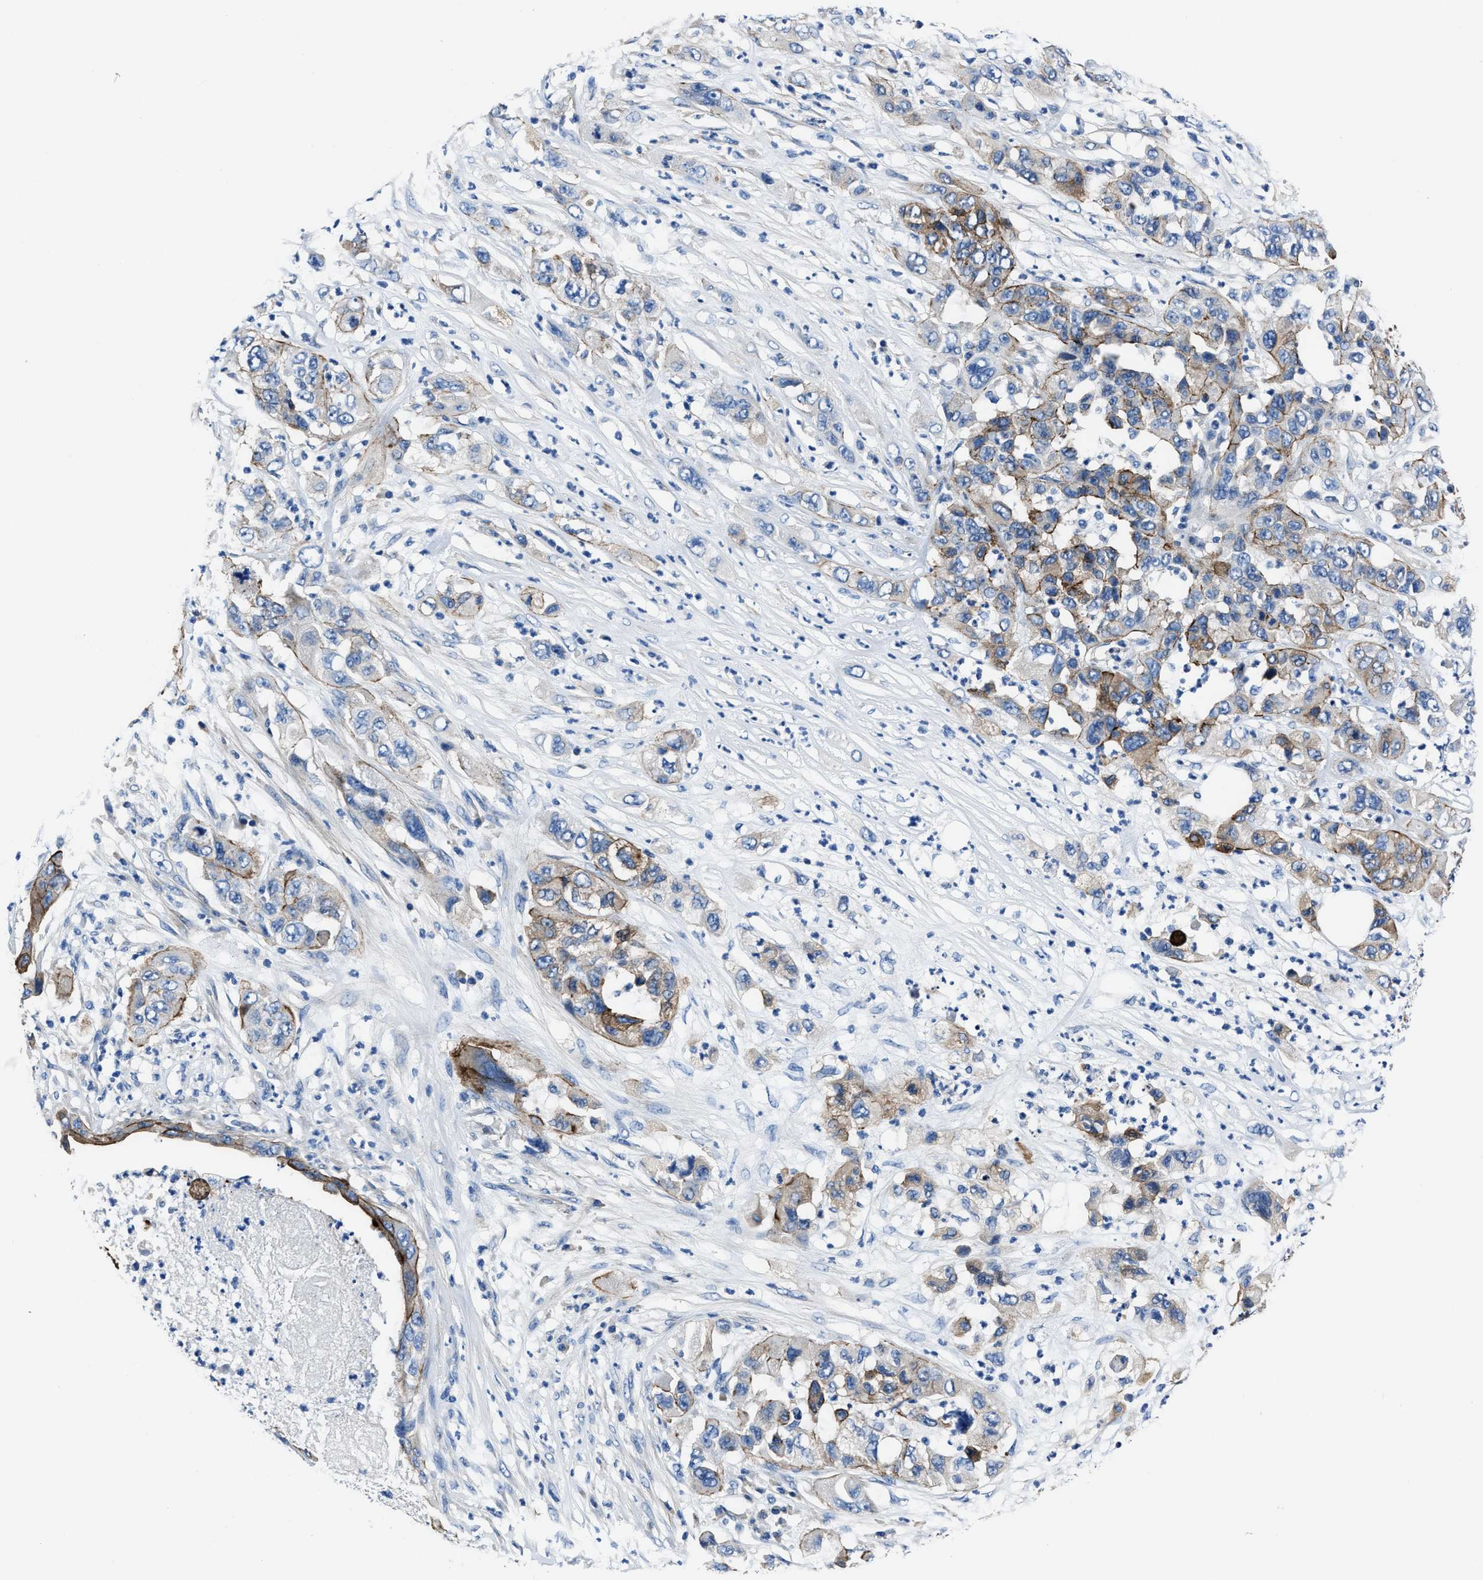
{"staining": {"intensity": "moderate", "quantity": ">75%", "location": "cytoplasmic/membranous"}, "tissue": "pancreatic cancer", "cell_type": "Tumor cells", "image_type": "cancer", "snomed": [{"axis": "morphology", "description": "Adenocarcinoma, NOS"}, {"axis": "topography", "description": "Pancreas"}], "caption": "Immunohistochemical staining of pancreatic adenocarcinoma displays moderate cytoplasmic/membranous protein expression in approximately >75% of tumor cells.", "gene": "LMO7", "patient": {"sex": "female", "age": 78}}